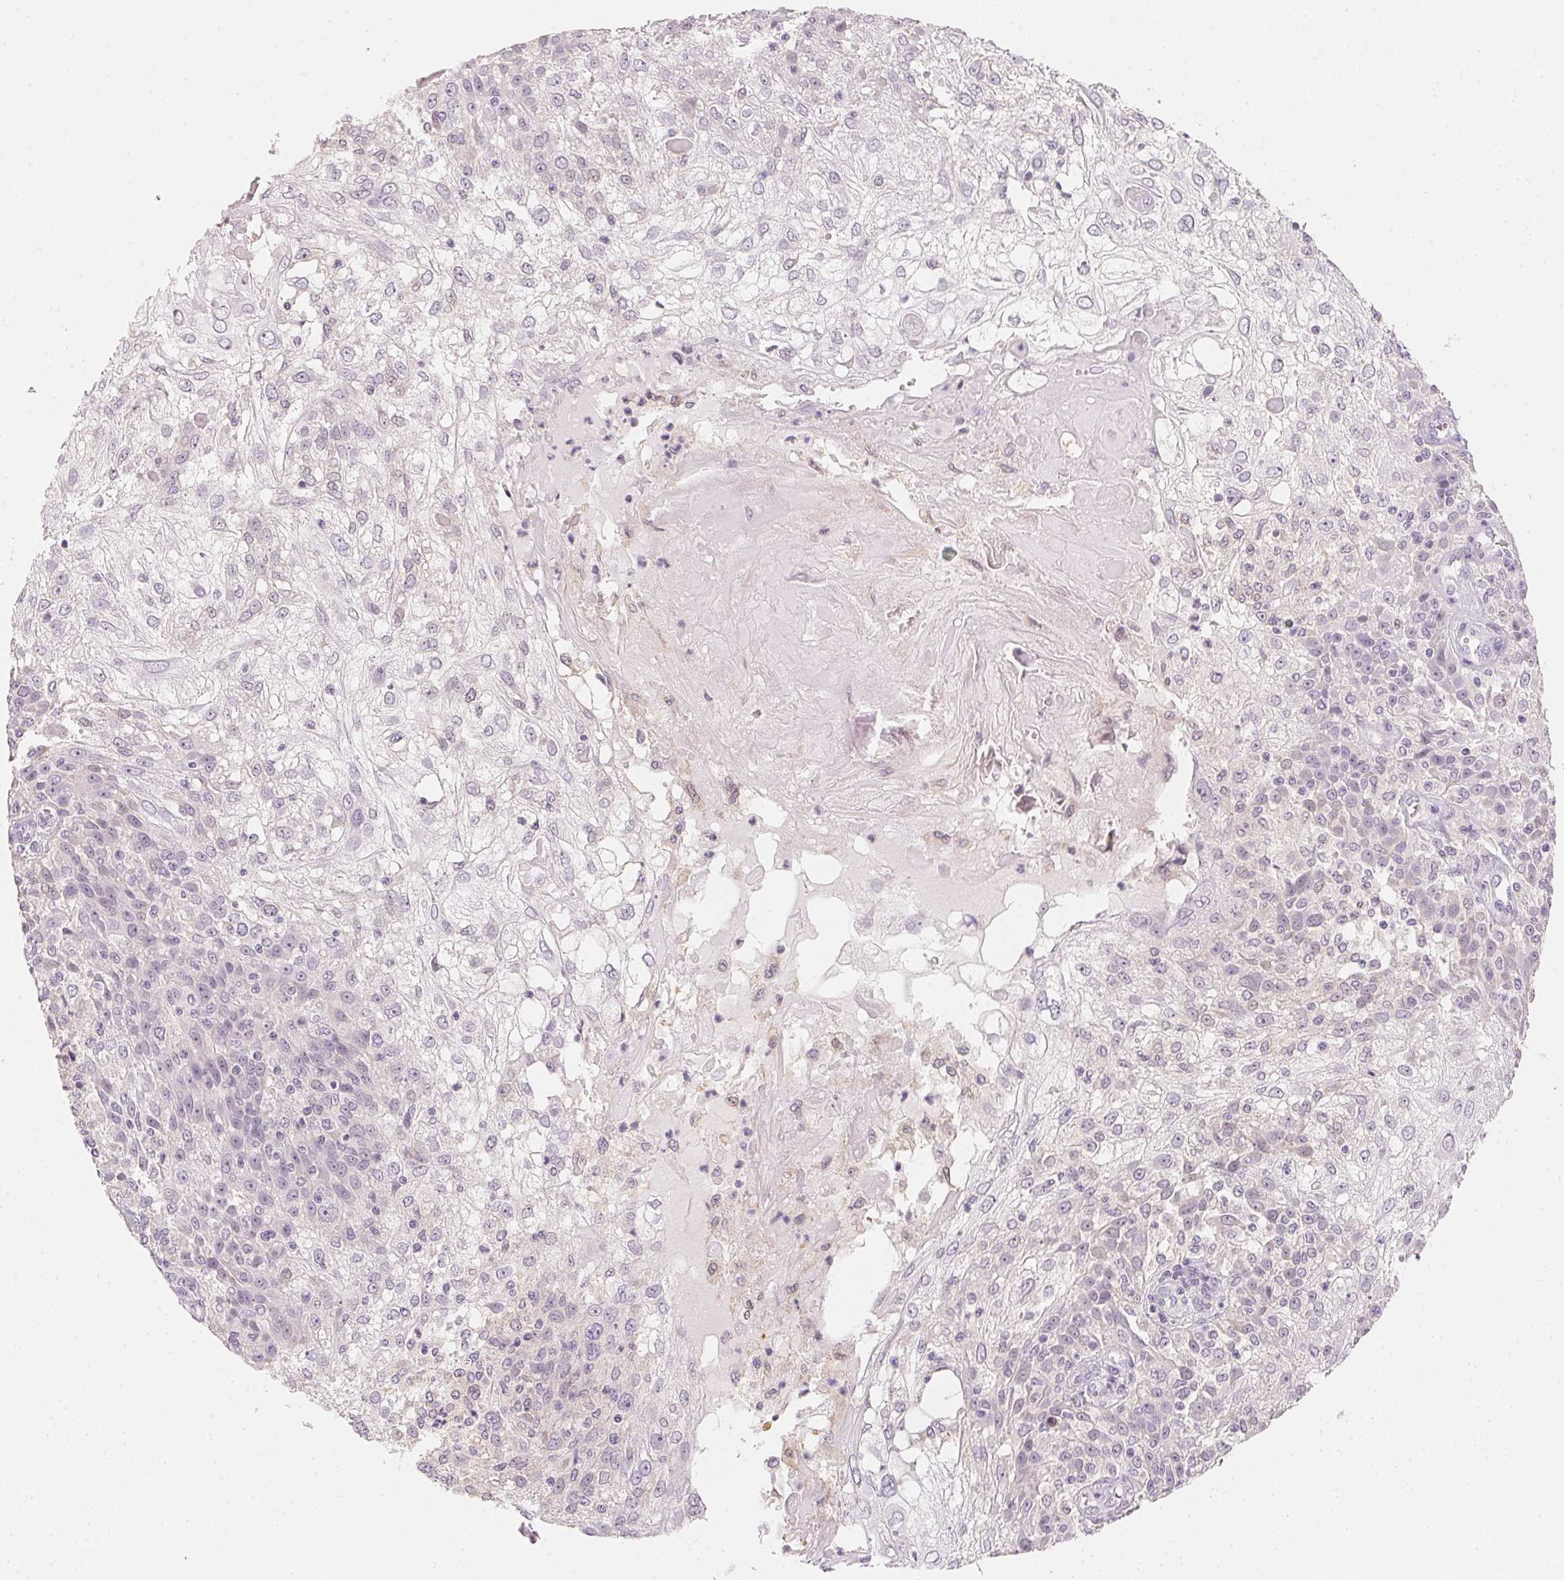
{"staining": {"intensity": "negative", "quantity": "none", "location": "none"}, "tissue": "skin cancer", "cell_type": "Tumor cells", "image_type": "cancer", "snomed": [{"axis": "morphology", "description": "Normal tissue, NOS"}, {"axis": "morphology", "description": "Squamous cell carcinoma, NOS"}, {"axis": "topography", "description": "Skin"}], "caption": "A micrograph of human skin cancer is negative for staining in tumor cells. (DAB (3,3'-diaminobenzidine) IHC visualized using brightfield microscopy, high magnification).", "gene": "CFAP276", "patient": {"sex": "female", "age": 83}}